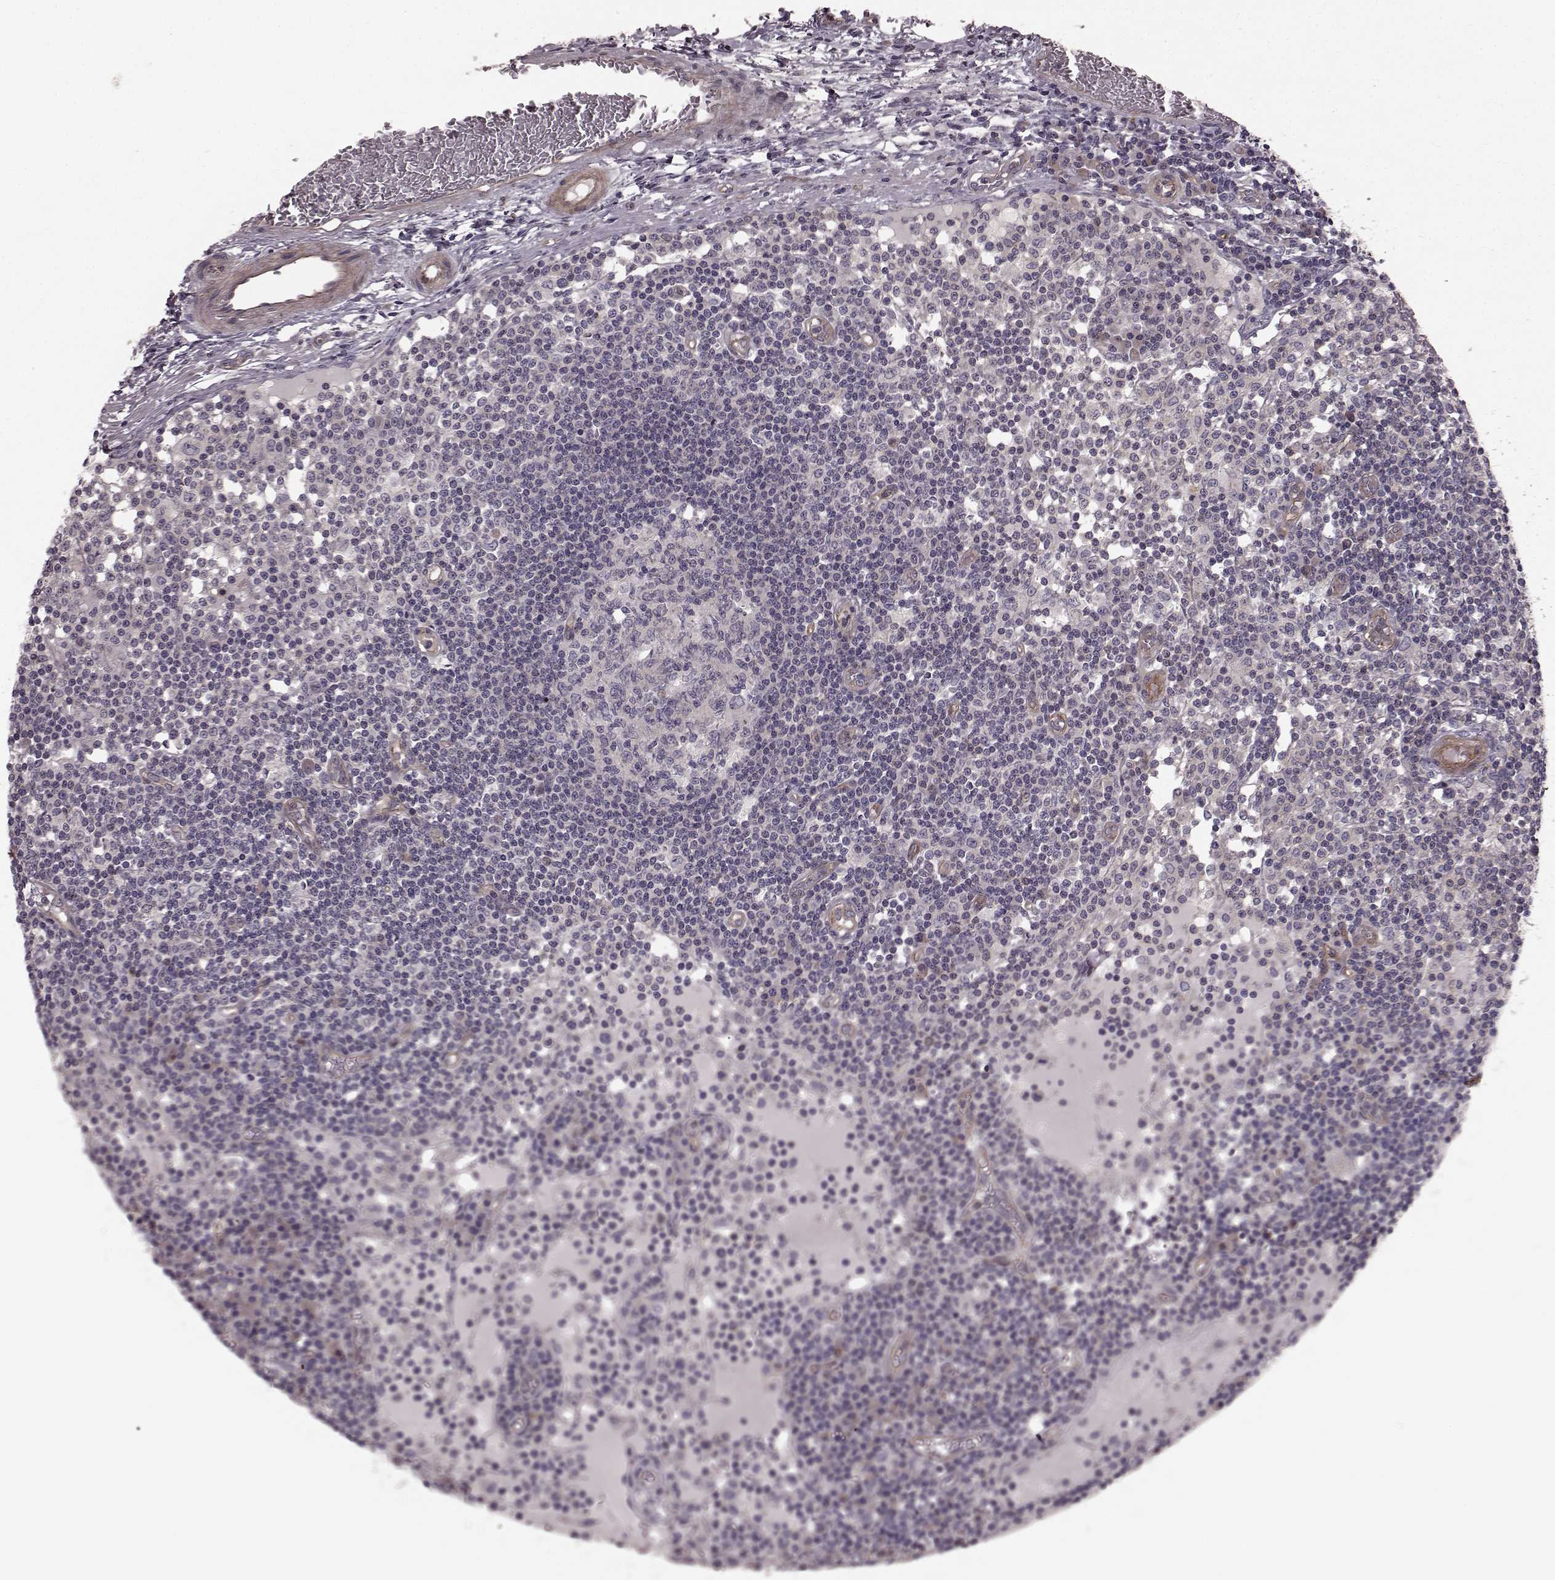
{"staining": {"intensity": "negative", "quantity": "none", "location": "none"}, "tissue": "lymph node", "cell_type": "Germinal center cells", "image_type": "normal", "snomed": [{"axis": "morphology", "description": "Normal tissue, NOS"}, {"axis": "topography", "description": "Lymph node"}], "caption": "Micrograph shows no protein staining in germinal center cells of benign lymph node. The staining was performed using DAB (3,3'-diaminobenzidine) to visualize the protein expression in brown, while the nuclei were stained in blue with hematoxylin (Magnification: 20x).", "gene": "SLC22A18", "patient": {"sex": "female", "age": 72}}